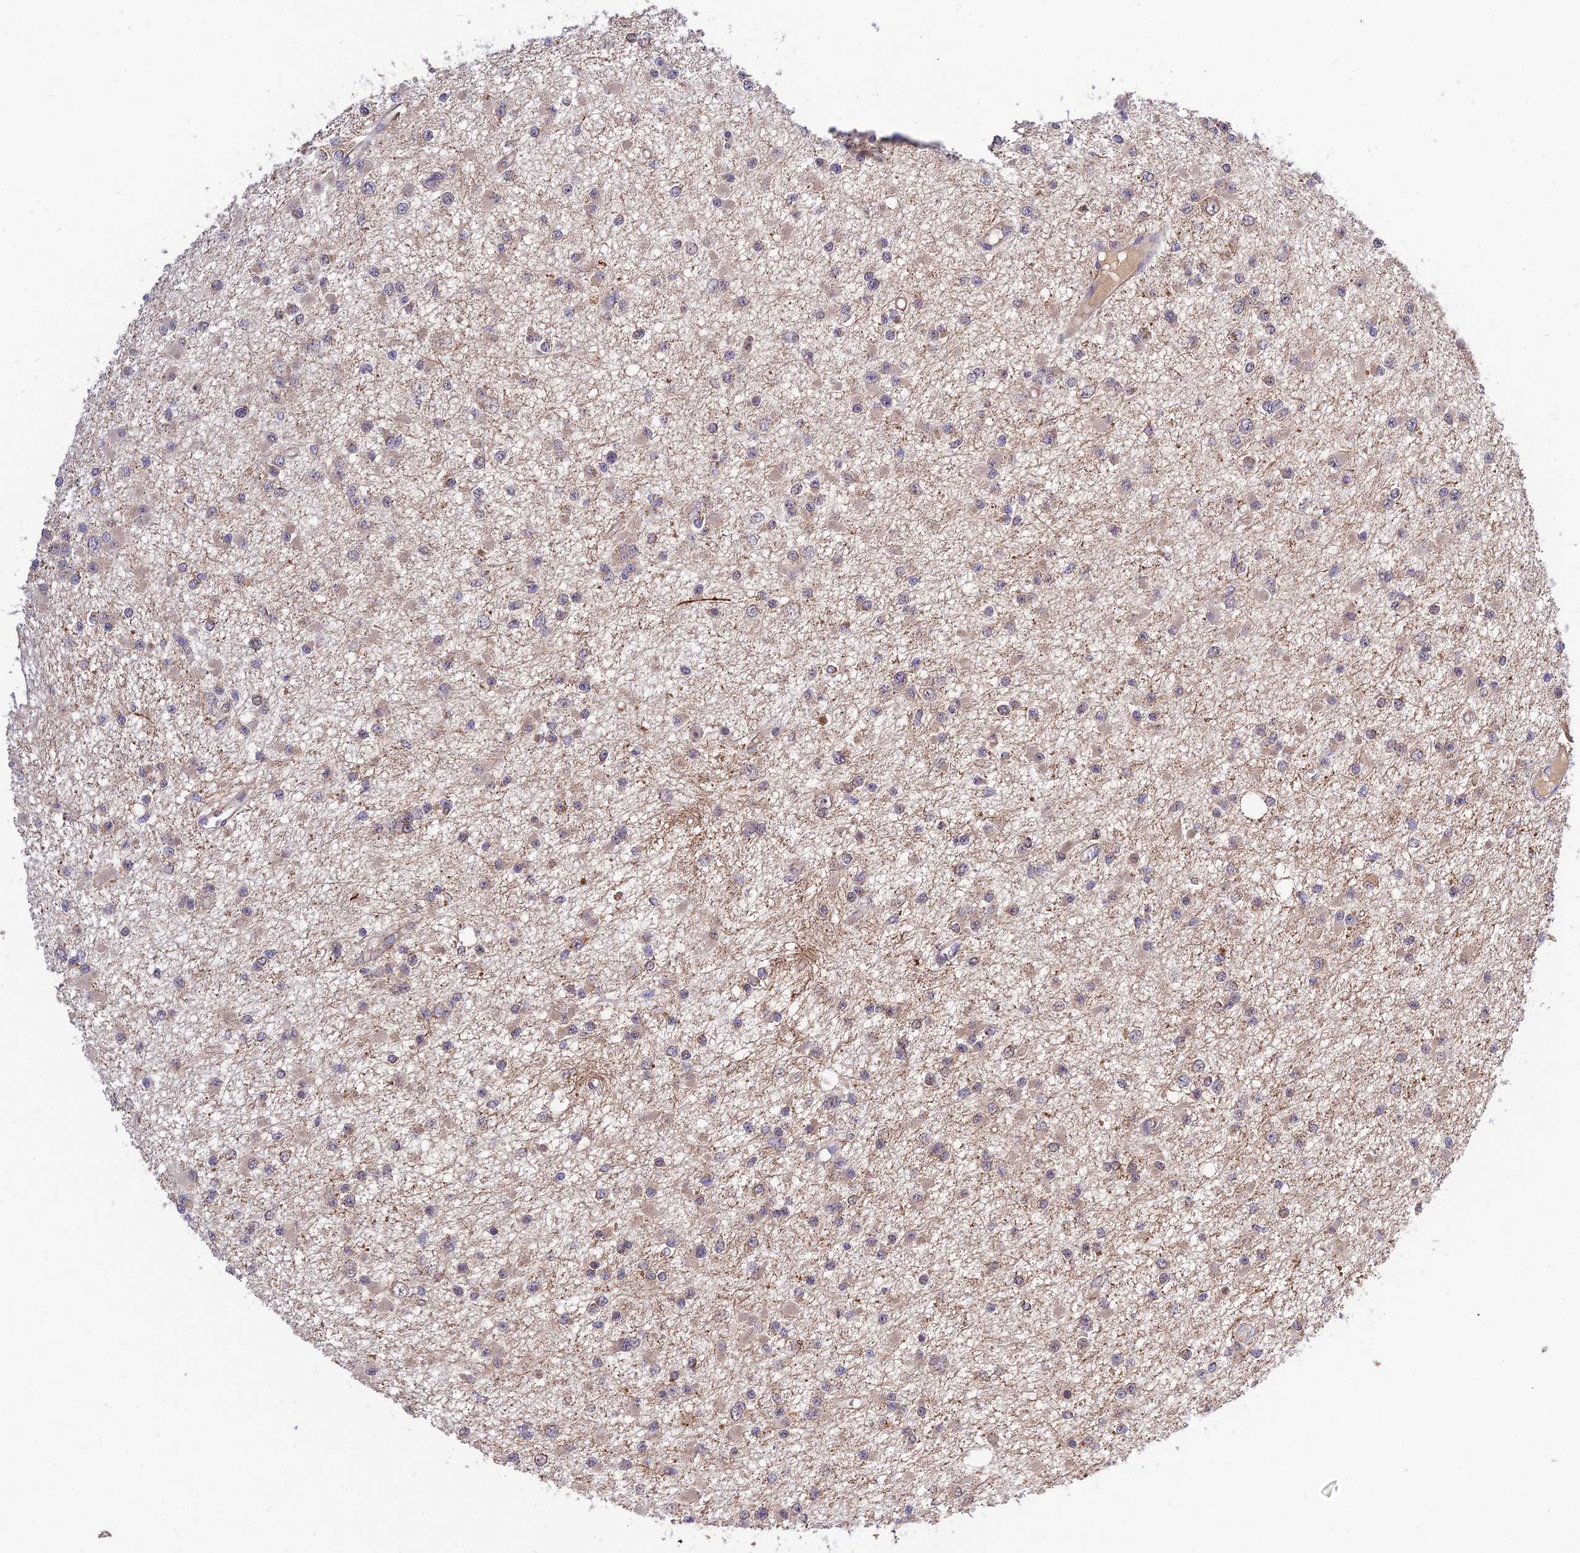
{"staining": {"intensity": "weak", "quantity": "<25%", "location": "cytoplasmic/membranous"}, "tissue": "glioma", "cell_type": "Tumor cells", "image_type": "cancer", "snomed": [{"axis": "morphology", "description": "Glioma, malignant, Low grade"}, {"axis": "topography", "description": "Brain"}], "caption": "A histopathology image of low-grade glioma (malignant) stained for a protein shows no brown staining in tumor cells.", "gene": "PLEKHG2", "patient": {"sex": "female", "age": 22}}